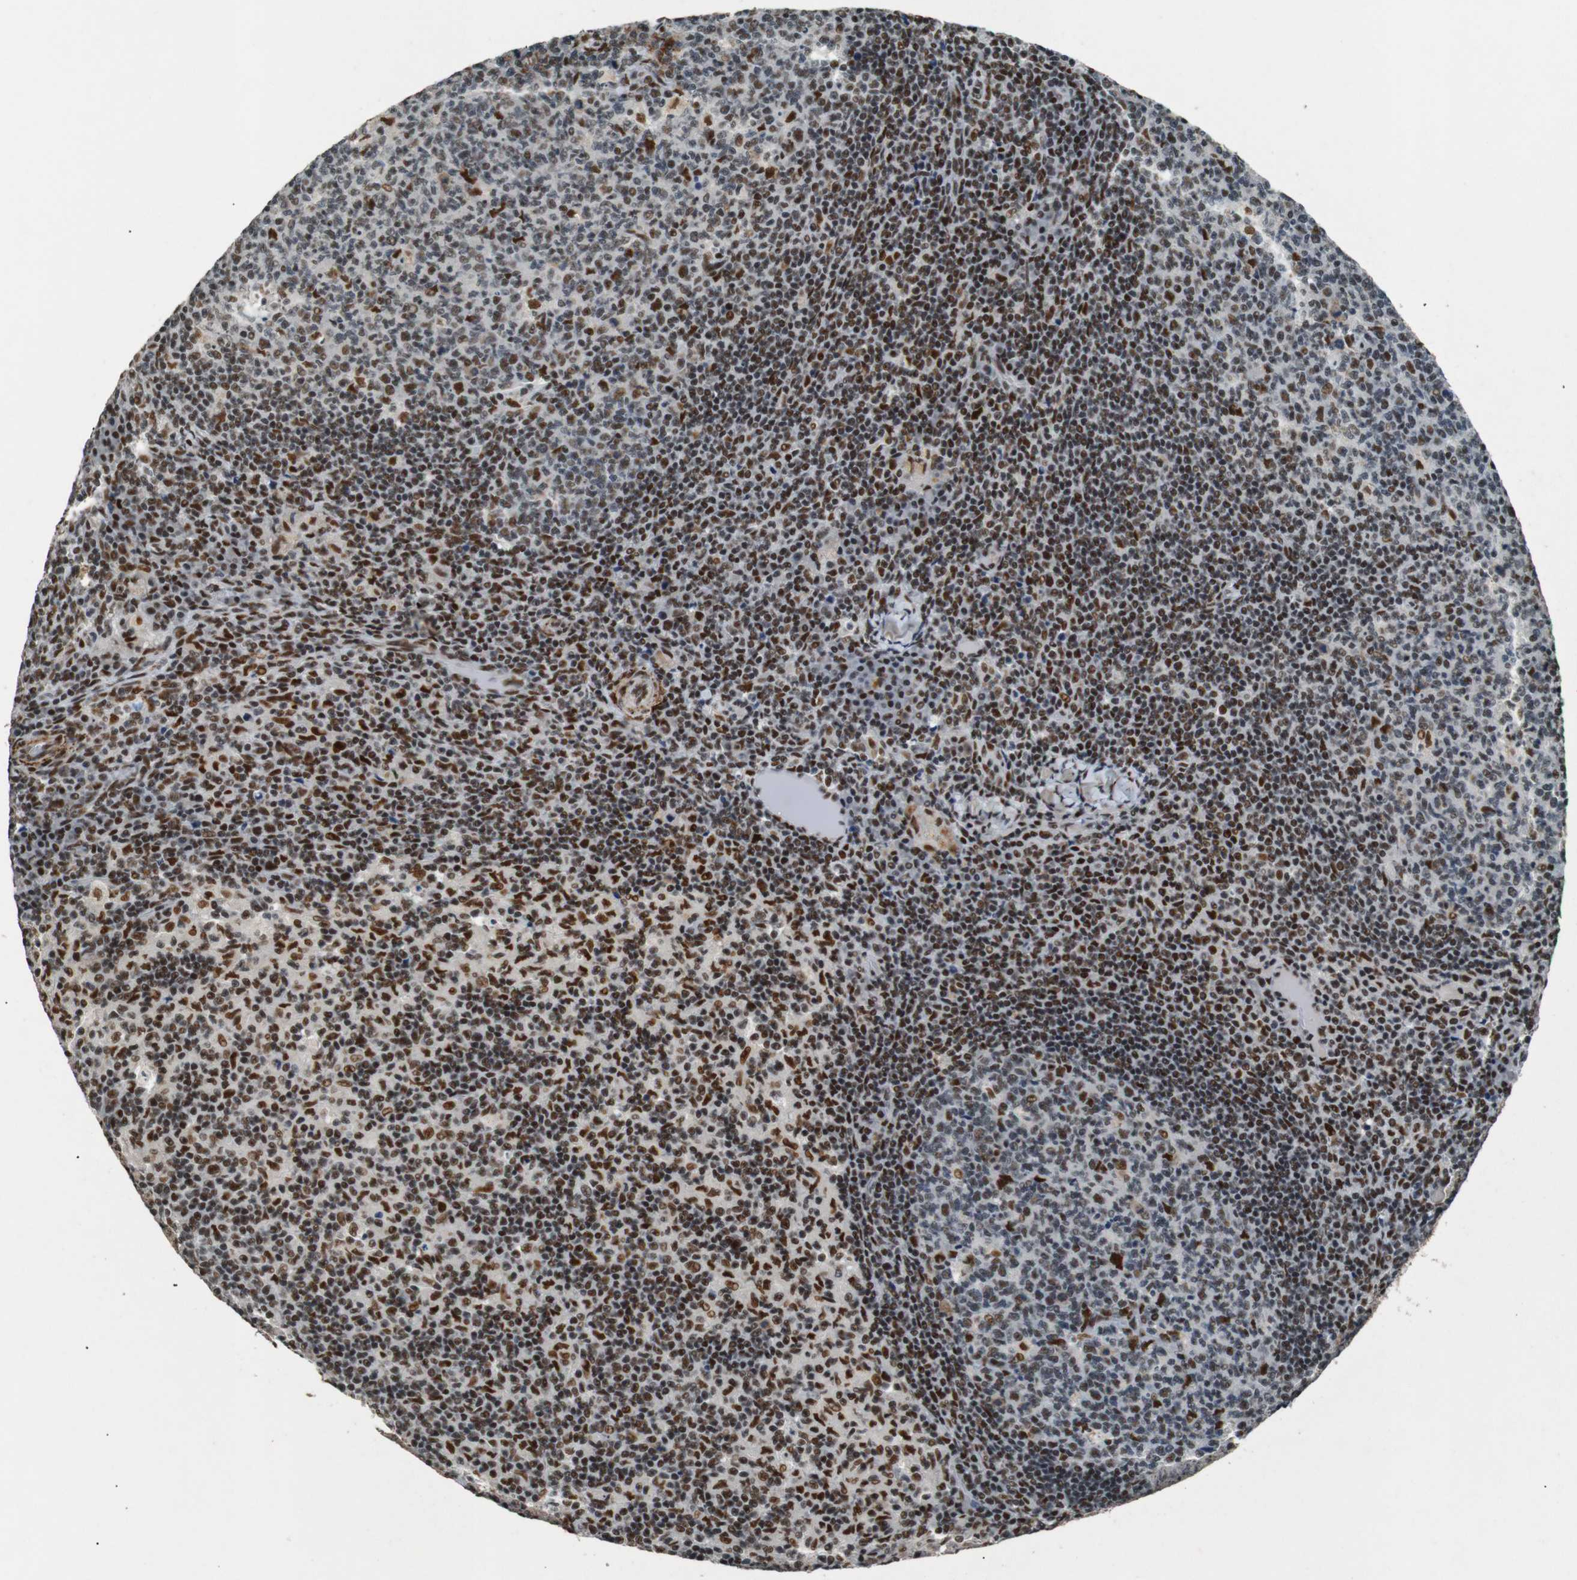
{"staining": {"intensity": "moderate", "quantity": ">75%", "location": "nuclear"}, "tissue": "lymph node", "cell_type": "Germinal center cells", "image_type": "normal", "snomed": [{"axis": "morphology", "description": "Normal tissue, NOS"}, {"axis": "morphology", "description": "Inflammation, NOS"}, {"axis": "topography", "description": "Lymph node"}], "caption": "Immunohistochemical staining of benign lymph node shows moderate nuclear protein expression in approximately >75% of germinal center cells. (Stains: DAB in brown, nuclei in blue, Microscopy: brightfield microscopy at high magnification).", "gene": "HEXIM1", "patient": {"sex": "male", "age": 55}}